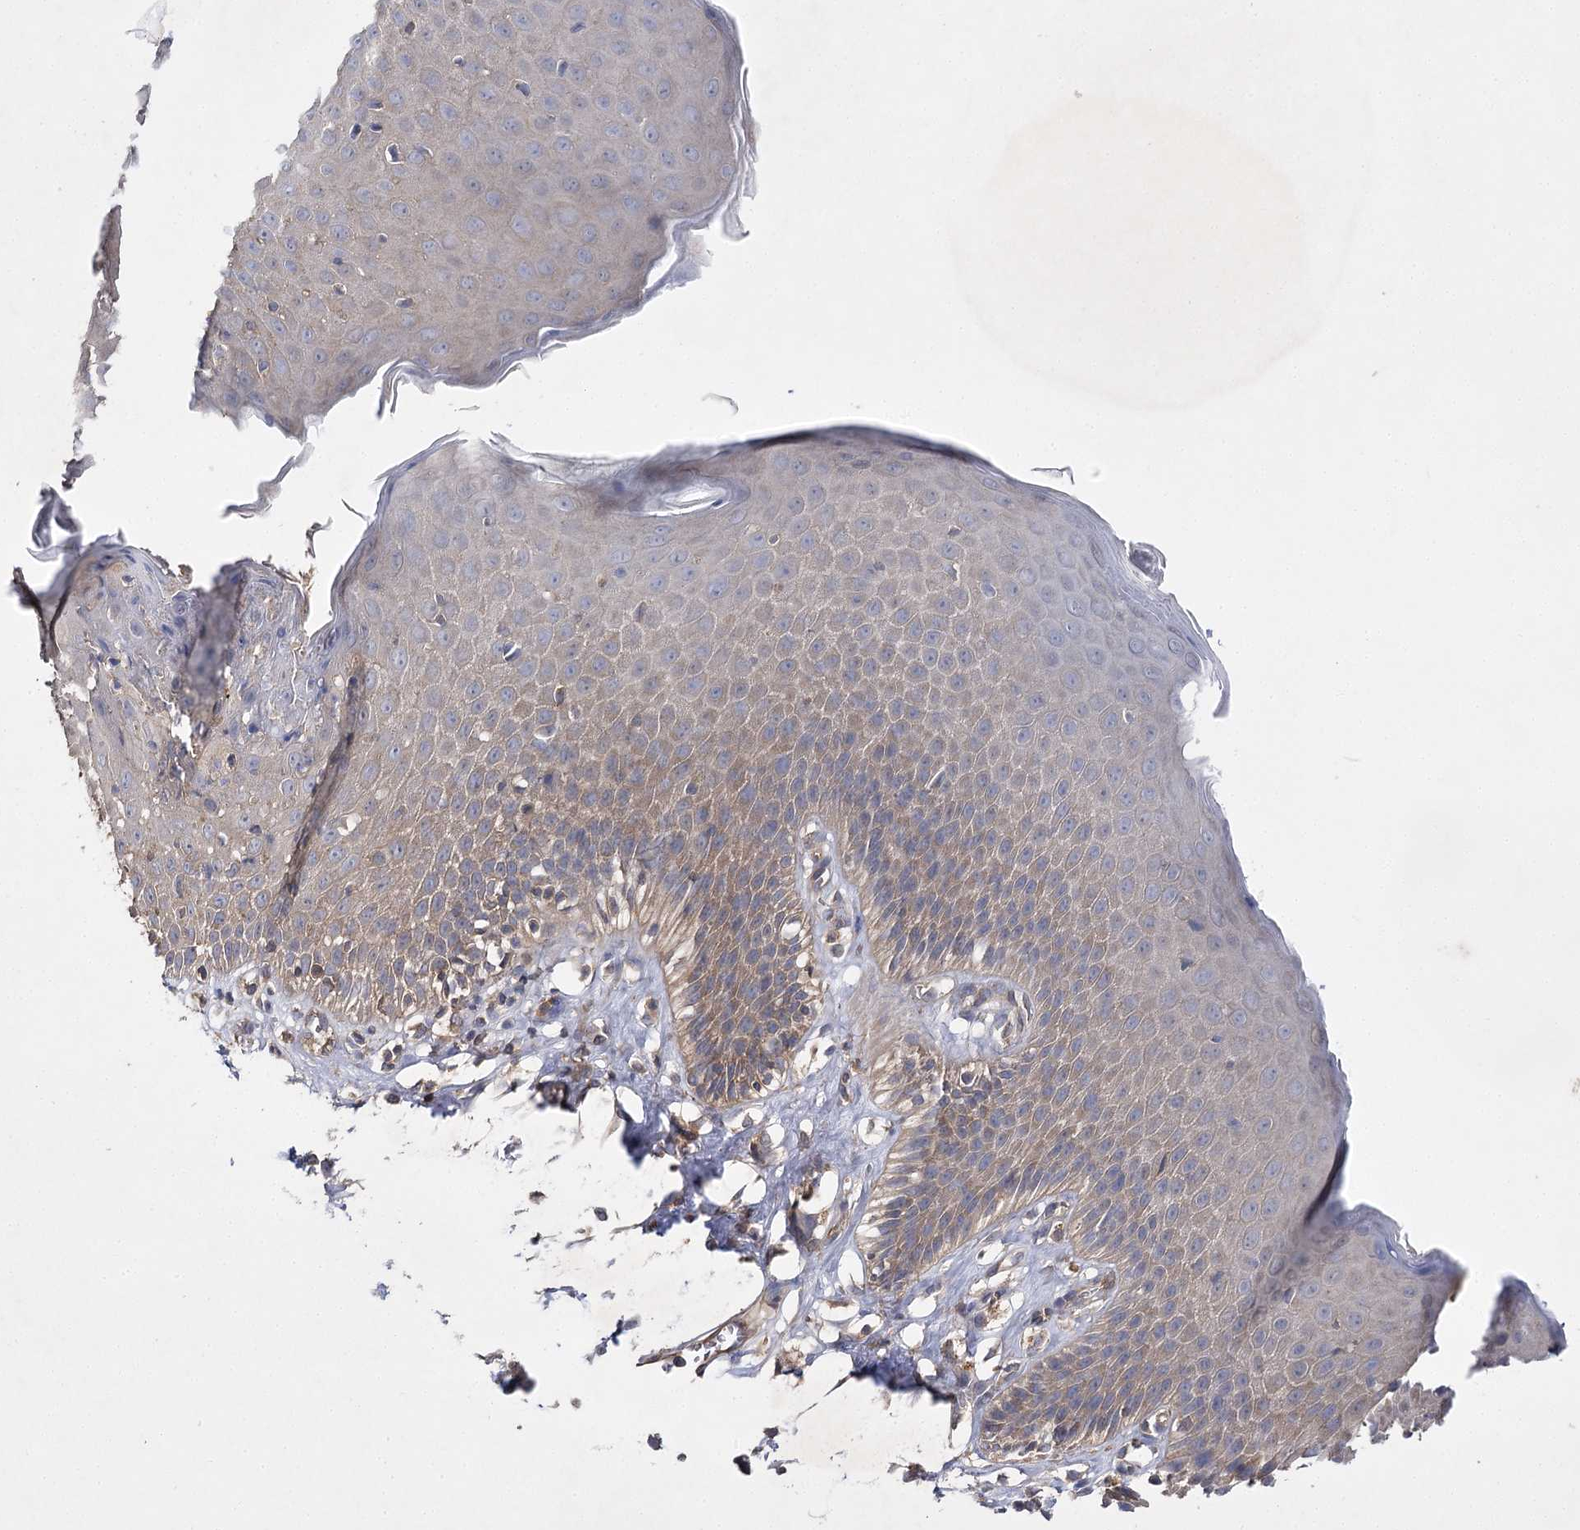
{"staining": {"intensity": "moderate", "quantity": "<25%", "location": "cytoplasmic/membranous"}, "tissue": "skin", "cell_type": "Epidermal cells", "image_type": "normal", "snomed": [{"axis": "morphology", "description": "Normal tissue, NOS"}, {"axis": "topography", "description": "Vulva"}], "caption": "Immunohistochemistry (IHC) of normal skin shows low levels of moderate cytoplasmic/membranous staining in approximately <25% of epidermal cells. (DAB (3,3'-diaminobenzidine) = brown stain, brightfield microscopy at high magnification).", "gene": "BCR", "patient": {"sex": "female", "age": 68}}